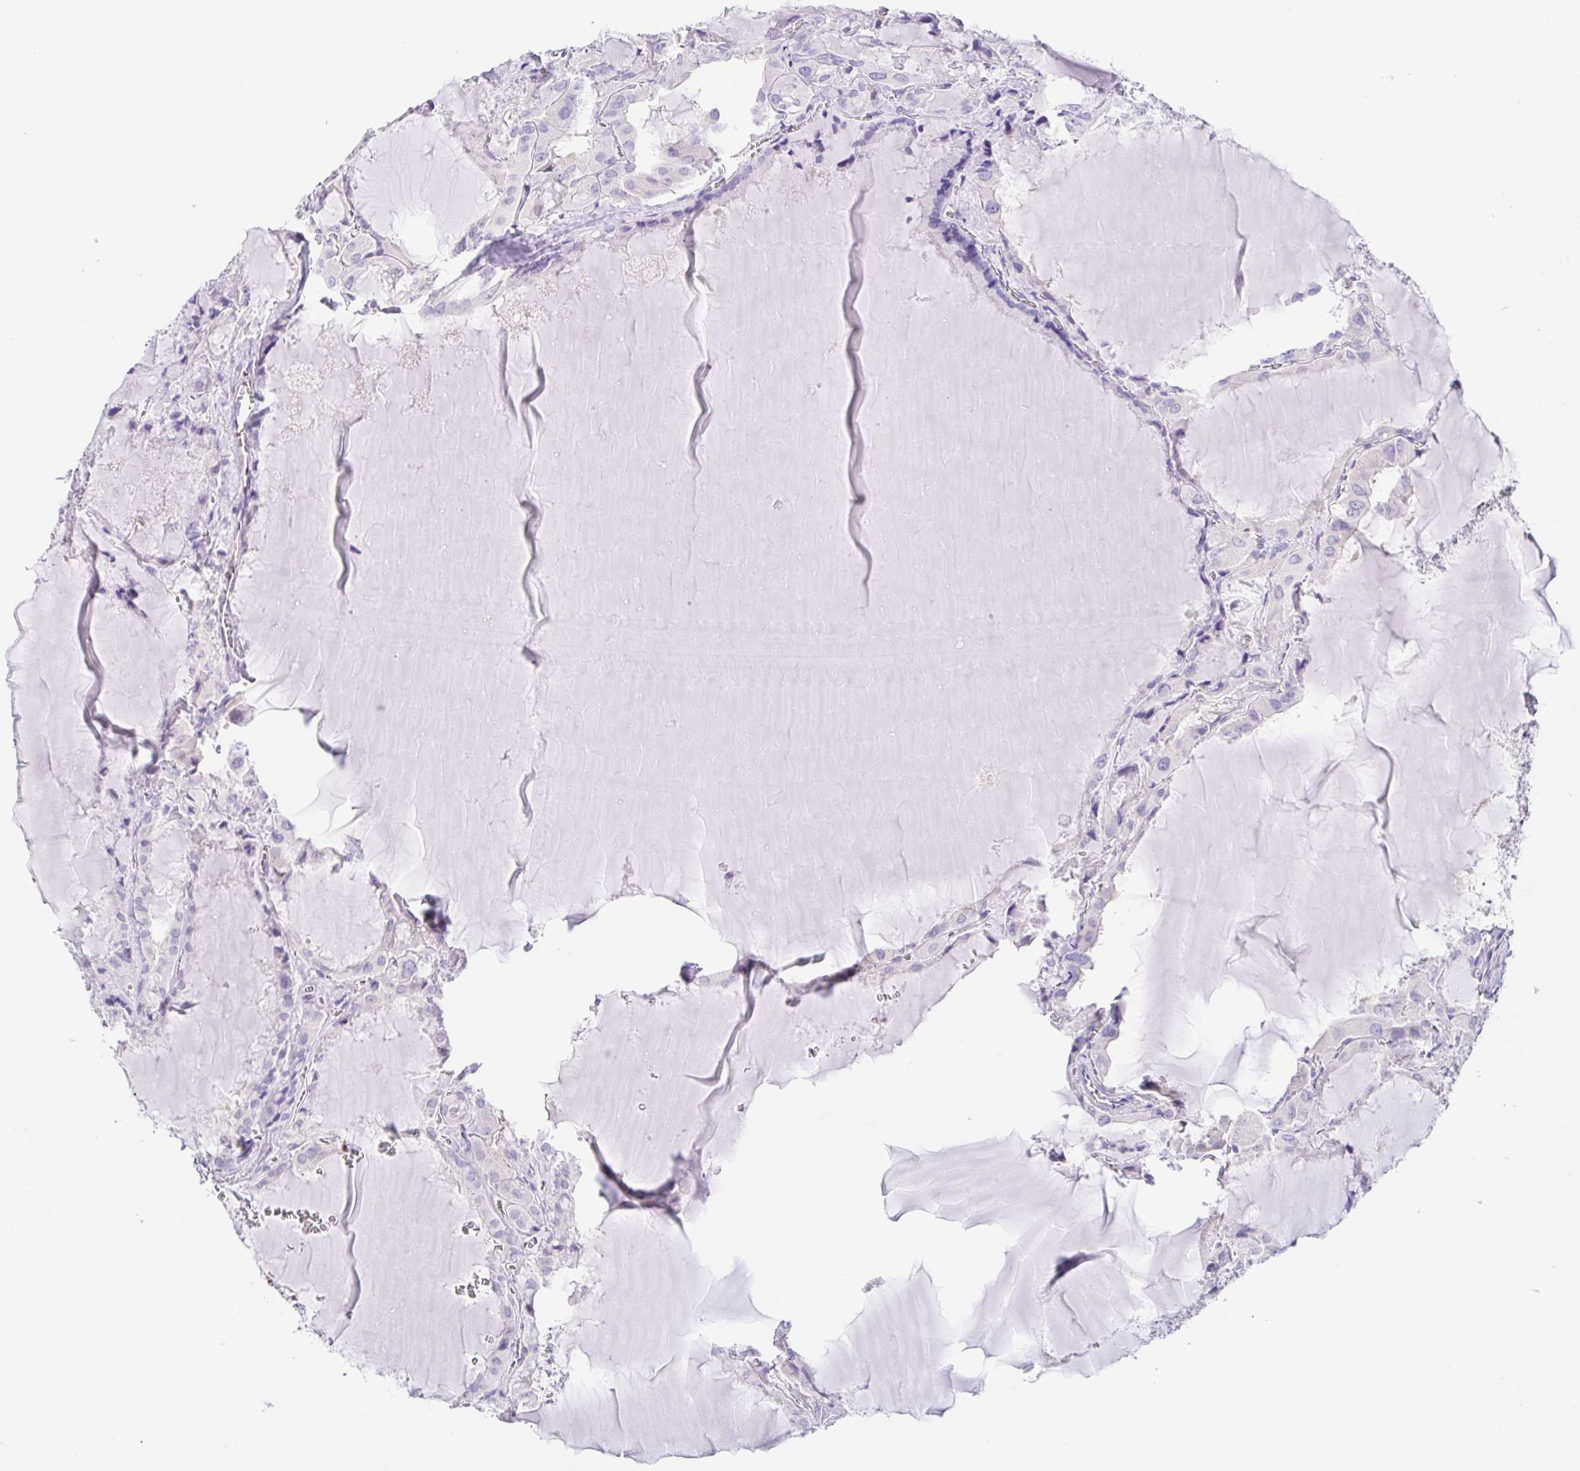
{"staining": {"intensity": "negative", "quantity": "none", "location": "none"}, "tissue": "thyroid cancer", "cell_type": "Tumor cells", "image_type": "cancer", "snomed": [{"axis": "morphology", "description": "Papillary adenocarcinoma, NOS"}, {"axis": "topography", "description": "Thyroid gland"}], "caption": "Protein analysis of thyroid cancer demonstrates no significant staining in tumor cells.", "gene": "KRTDAP", "patient": {"sex": "male", "age": 87}}